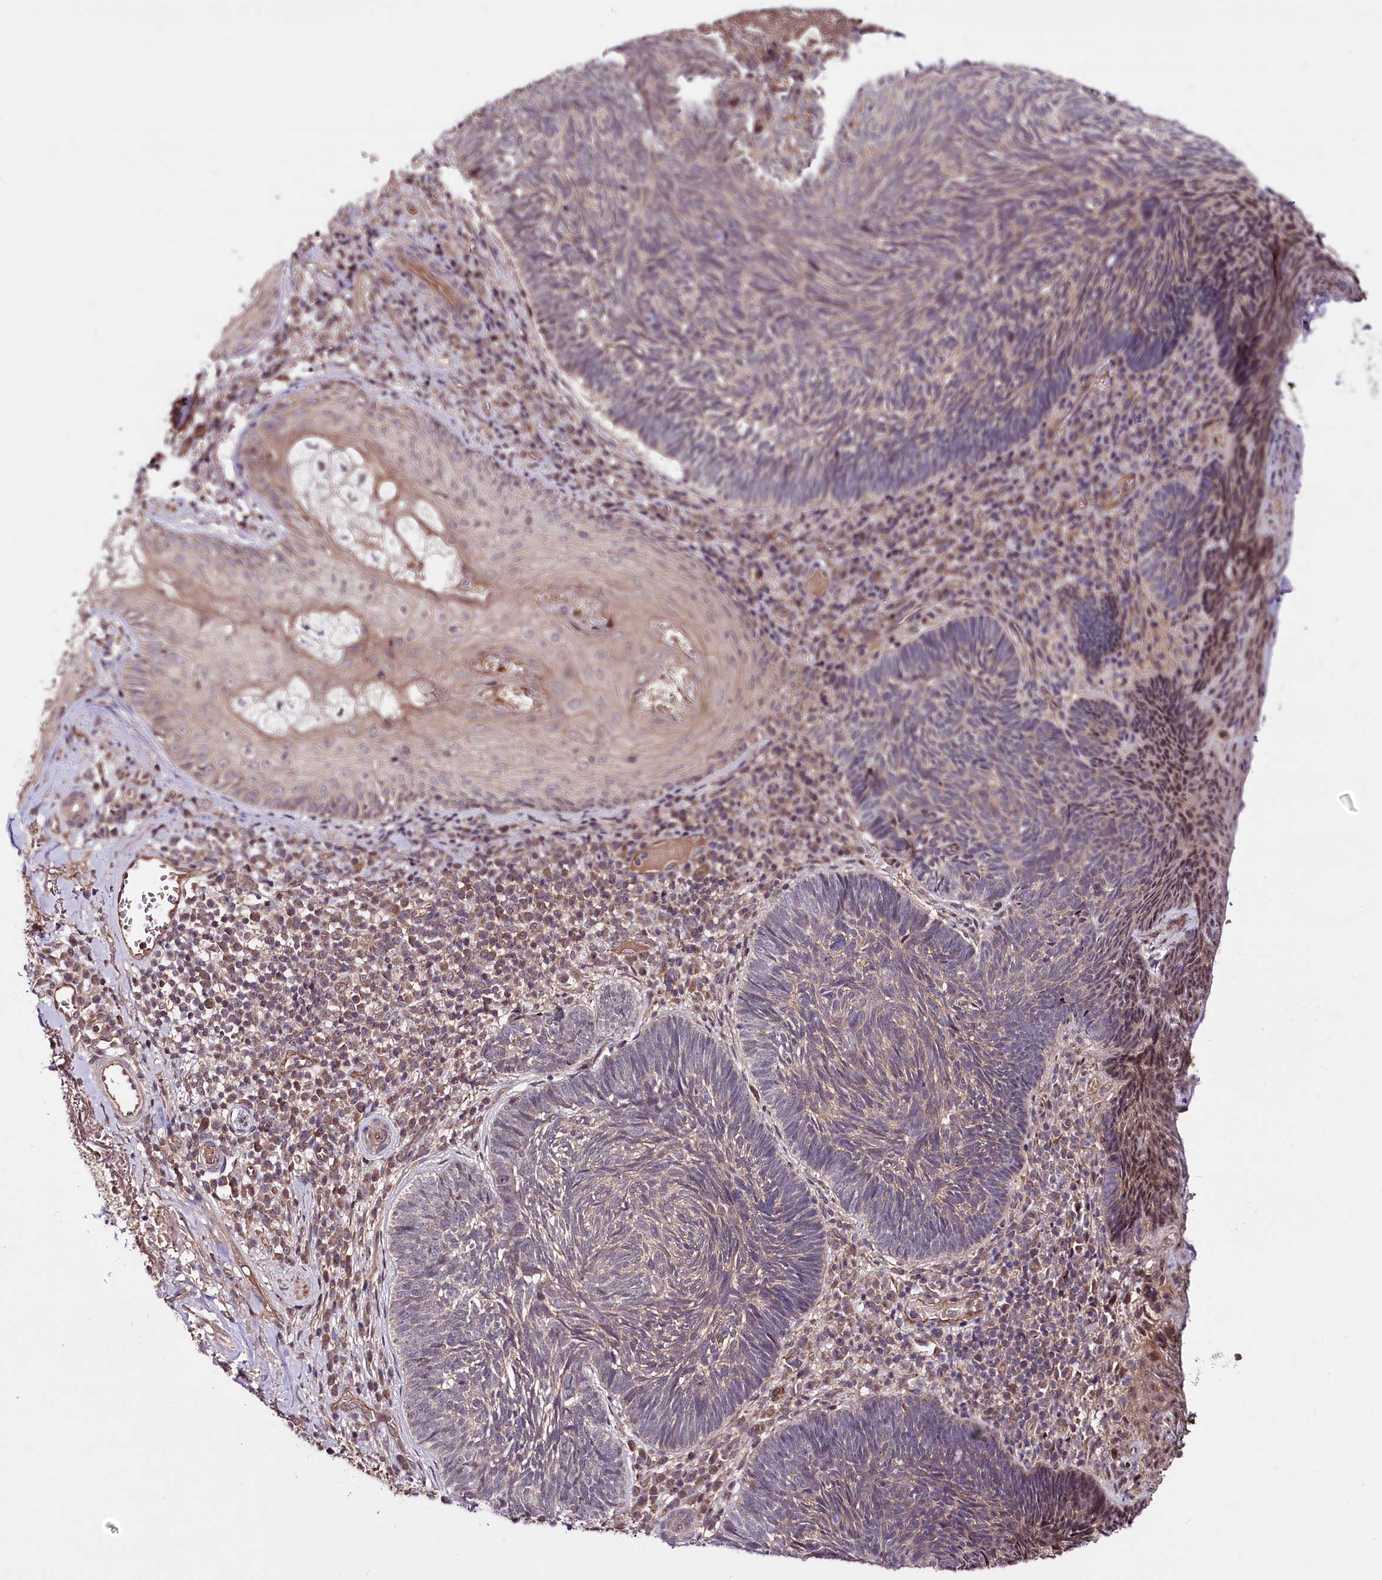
{"staining": {"intensity": "weak", "quantity": "<25%", "location": "cytoplasmic/membranous"}, "tissue": "skin cancer", "cell_type": "Tumor cells", "image_type": "cancer", "snomed": [{"axis": "morphology", "description": "Basal cell carcinoma"}, {"axis": "topography", "description": "Skin"}], "caption": "This is a micrograph of IHC staining of skin cancer, which shows no expression in tumor cells.", "gene": "TAFAZZIN", "patient": {"sex": "male", "age": 88}}